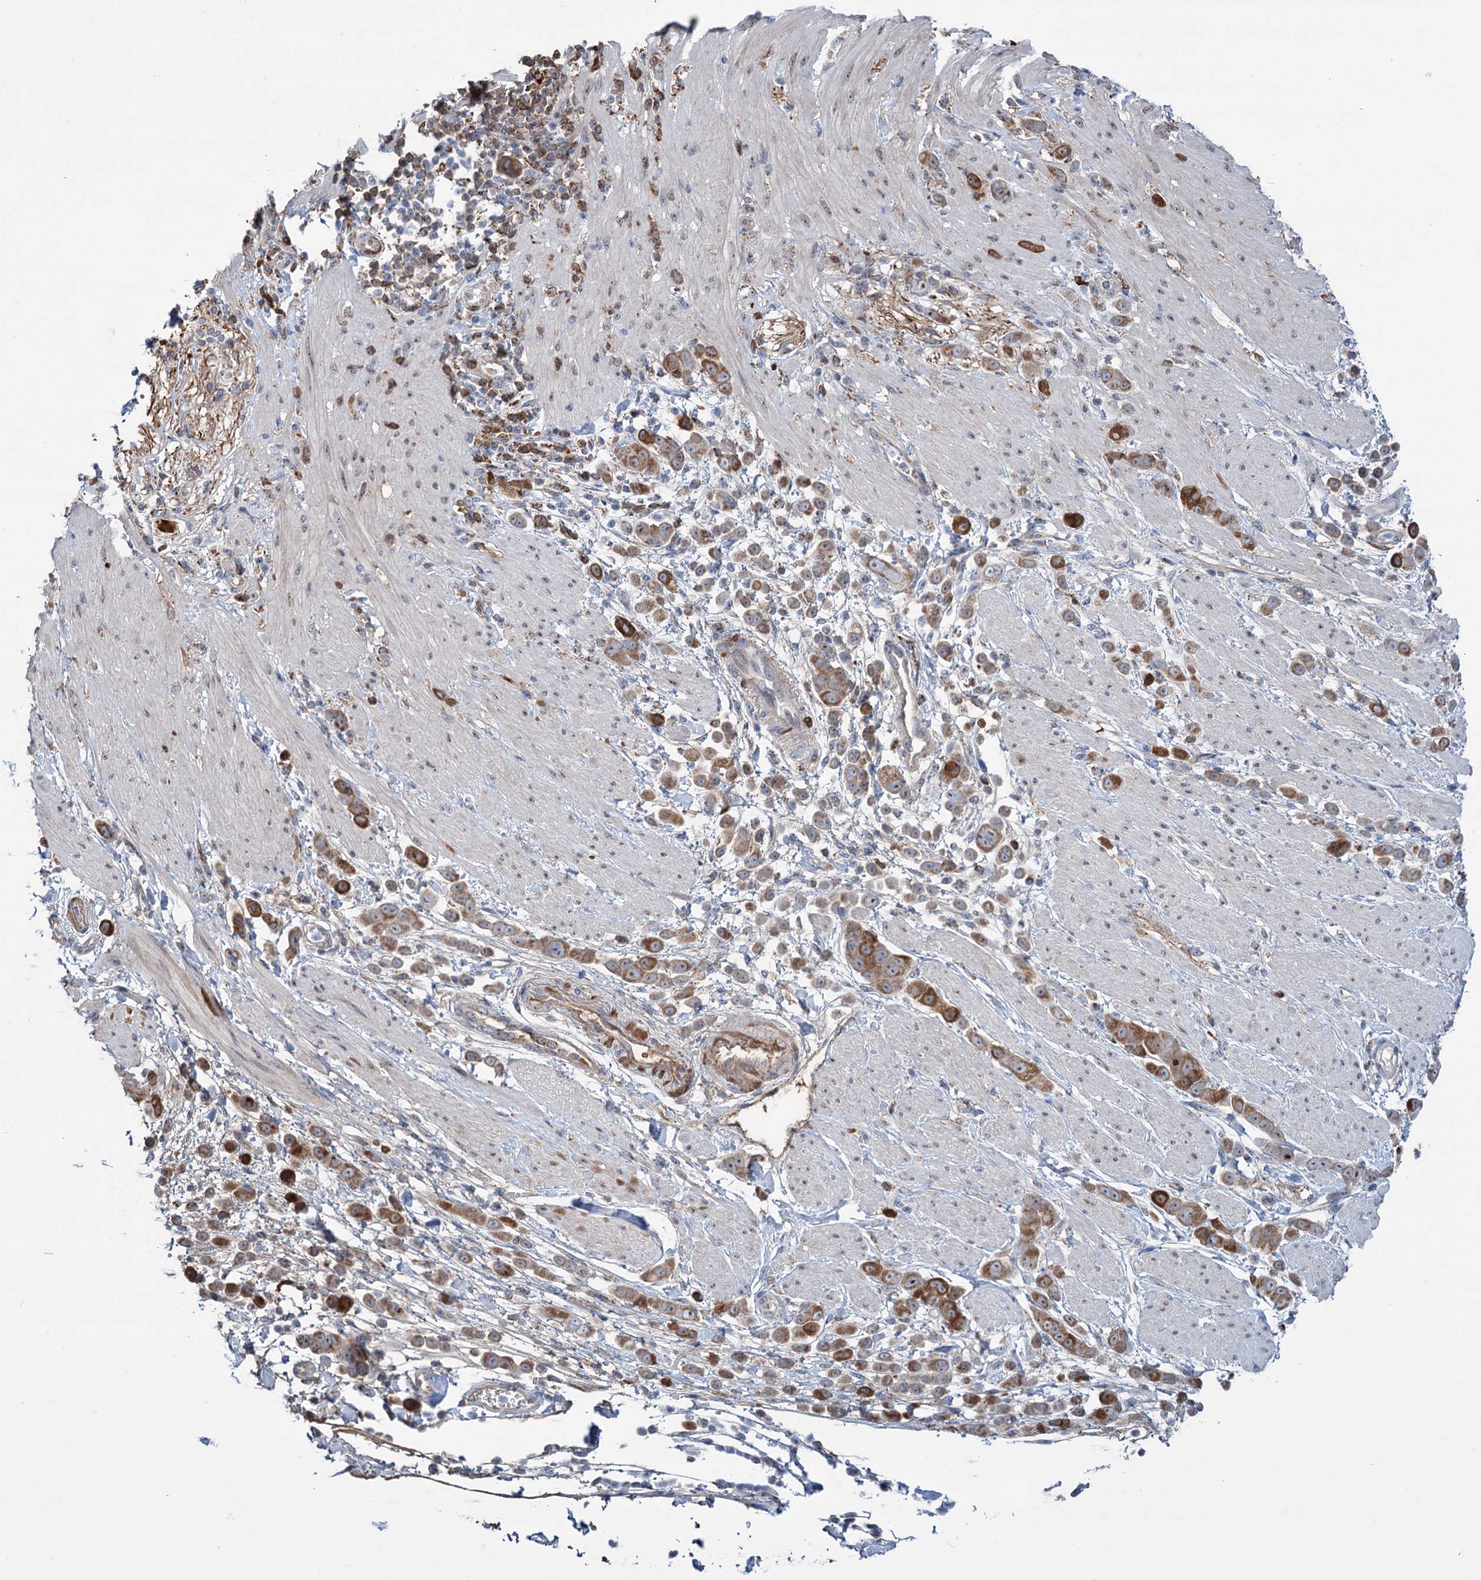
{"staining": {"intensity": "moderate", "quantity": ">75%", "location": "cytoplasmic/membranous"}, "tissue": "pancreatic cancer", "cell_type": "Tumor cells", "image_type": "cancer", "snomed": [{"axis": "morphology", "description": "Normal tissue, NOS"}, {"axis": "morphology", "description": "Adenocarcinoma, NOS"}, {"axis": "topography", "description": "Pancreas"}], "caption": "Adenocarcinoma (pancreatic) was stained to show a protein in brown. There is medium levels of moderate cytoplasmic/membranous staining in about >75% of tumor cells.", "gene": "LPIN1", "patient": {"sex": "female", "age": 64}}